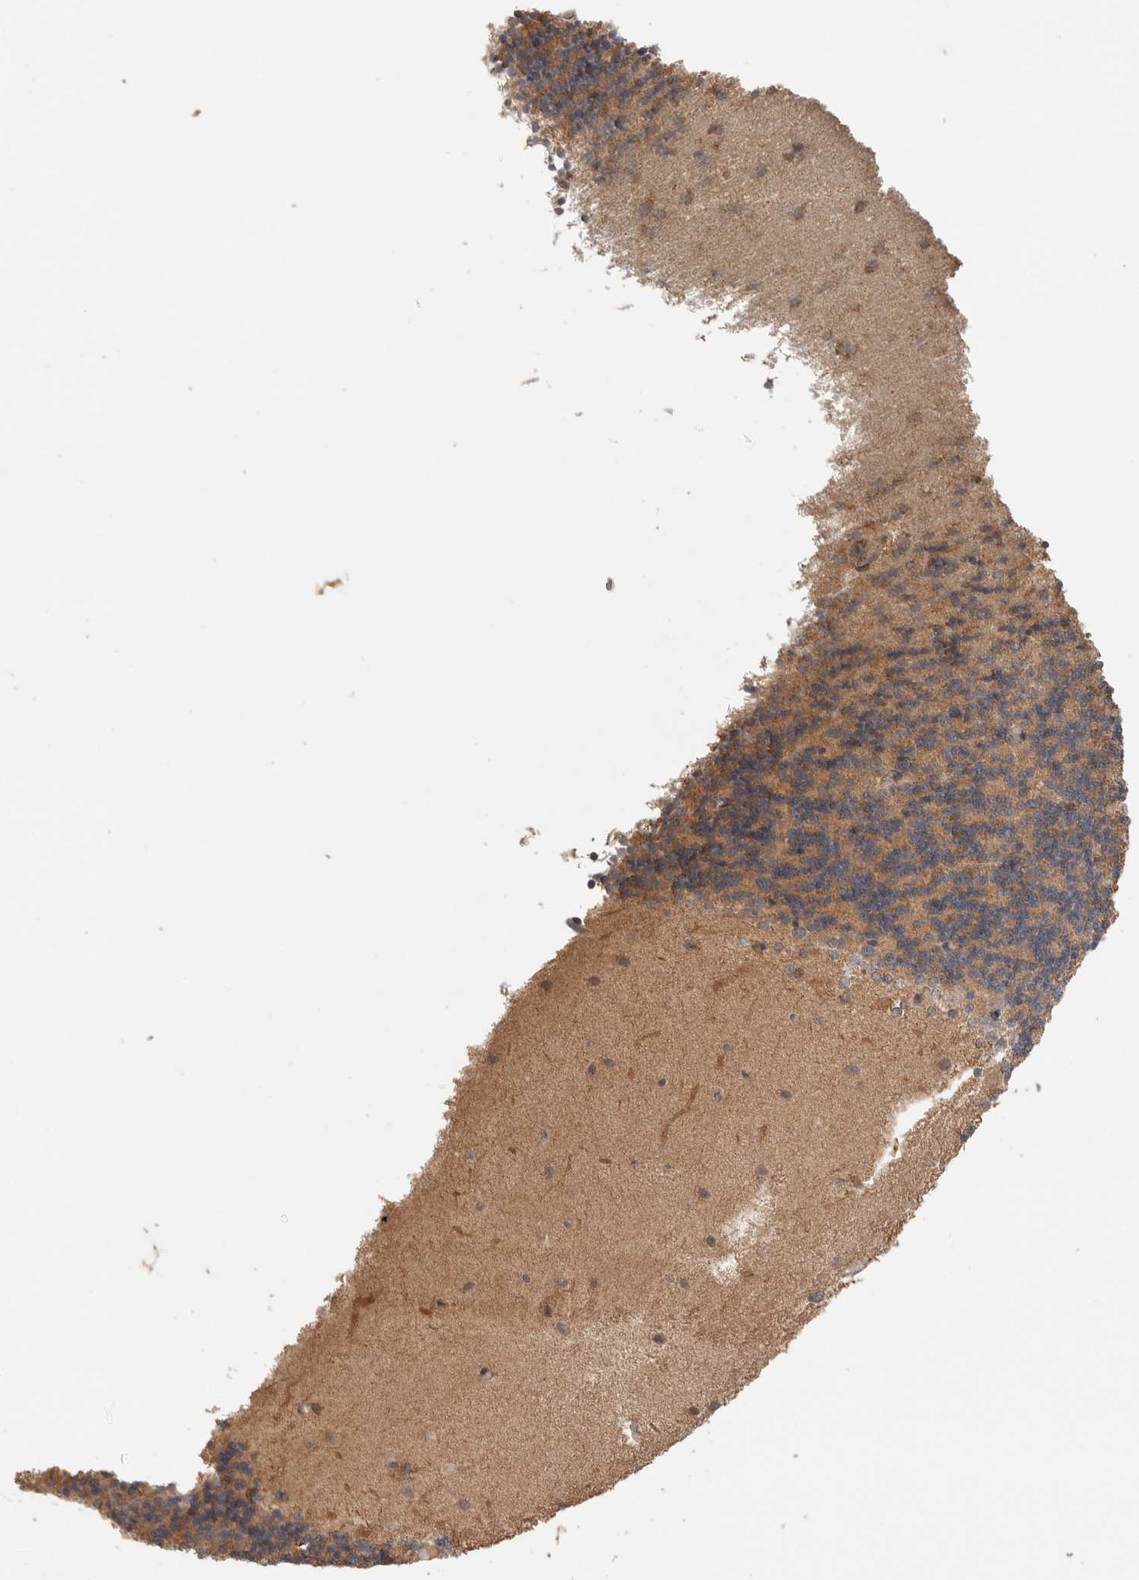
{"staining": {"intensity": "weak", "quantity": ">75%", "location": "cytoplasmic/membranous"}, "tissue": "cerebellum", "cell_type": "Cells in granular layer", "image_type": "normal", "snomed": [{"axis": "morphology", "description": "Normal tissue, NOS"}, {"axis": "topography", "description": "Cerebellum"}], "caption": "Brown immunohistochemical staining in benign human cerebellum exhibits weak cytoplasmic/membranous positivity in approximately >75% of cells in granular layer. (Stains: DAB (3,3'-diaminobenzidine) in brown, nuclei in blue, Microscopy: brightfield microscopy at high magnification).", "gene": "PRDM15", "patient": {"sex": "female", "age": 54}}